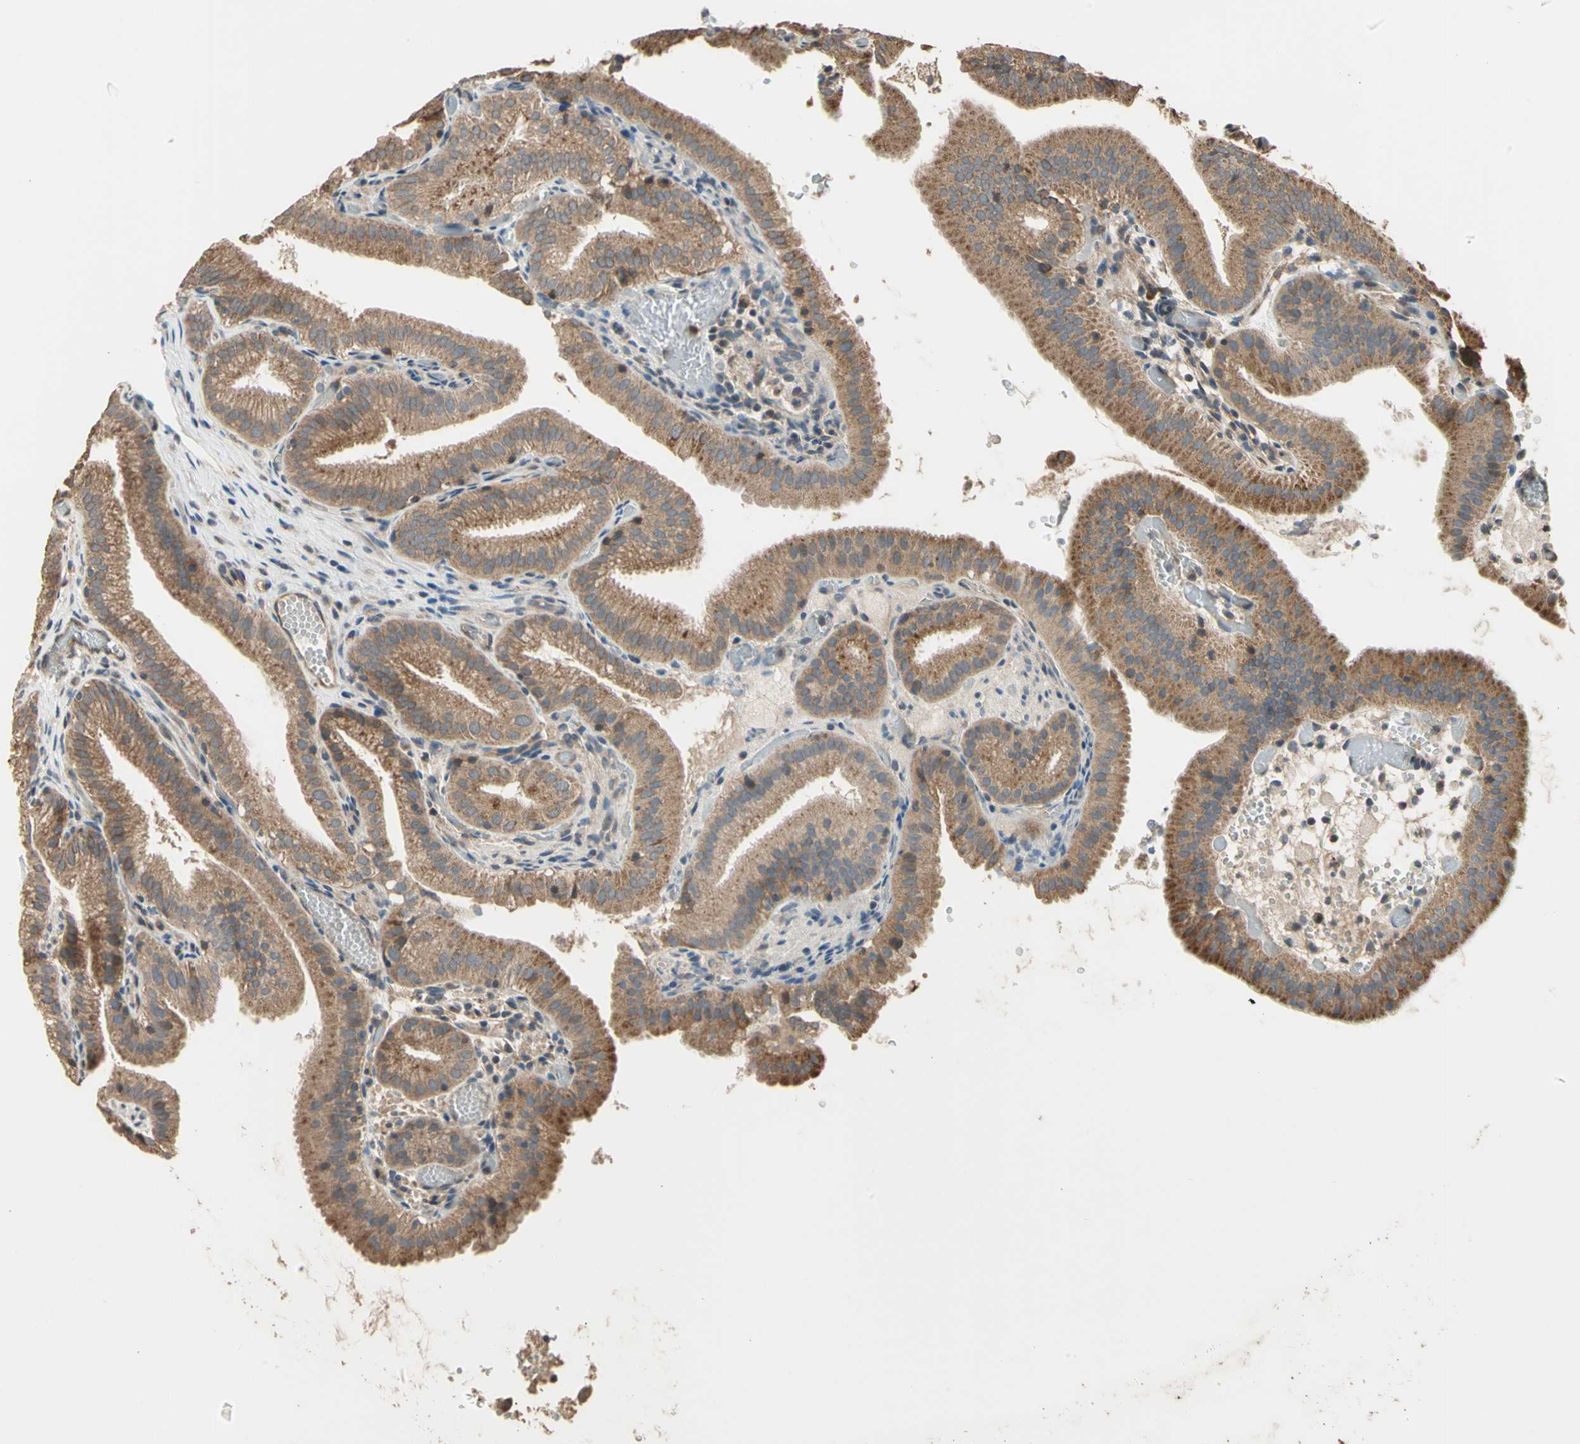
{"staining": {"intensity": "moderate", "quantity": ">75%", "location": "cytoplasmic/membranous"}, "tissue": "gallbladder", "cell_type": "Glandular cells", "image_type": "normal", "snomed": [{"axis": "morphology", "description": "Normal tissue, NOS"}, {"axis": "topography", "description": "Gallbladder"}], "caption": "This histopathology image demonstrates unremarkable gallbladder stained with immunohistochemistry (IHC) to label a protein in brown. The cytoplasmic/membranous of glandular cells show moderate positivity for the protein. Nuclei are counter-stained blue.", "gene": "EFNB2", "patient": {"sex": "male", "age": 54}}